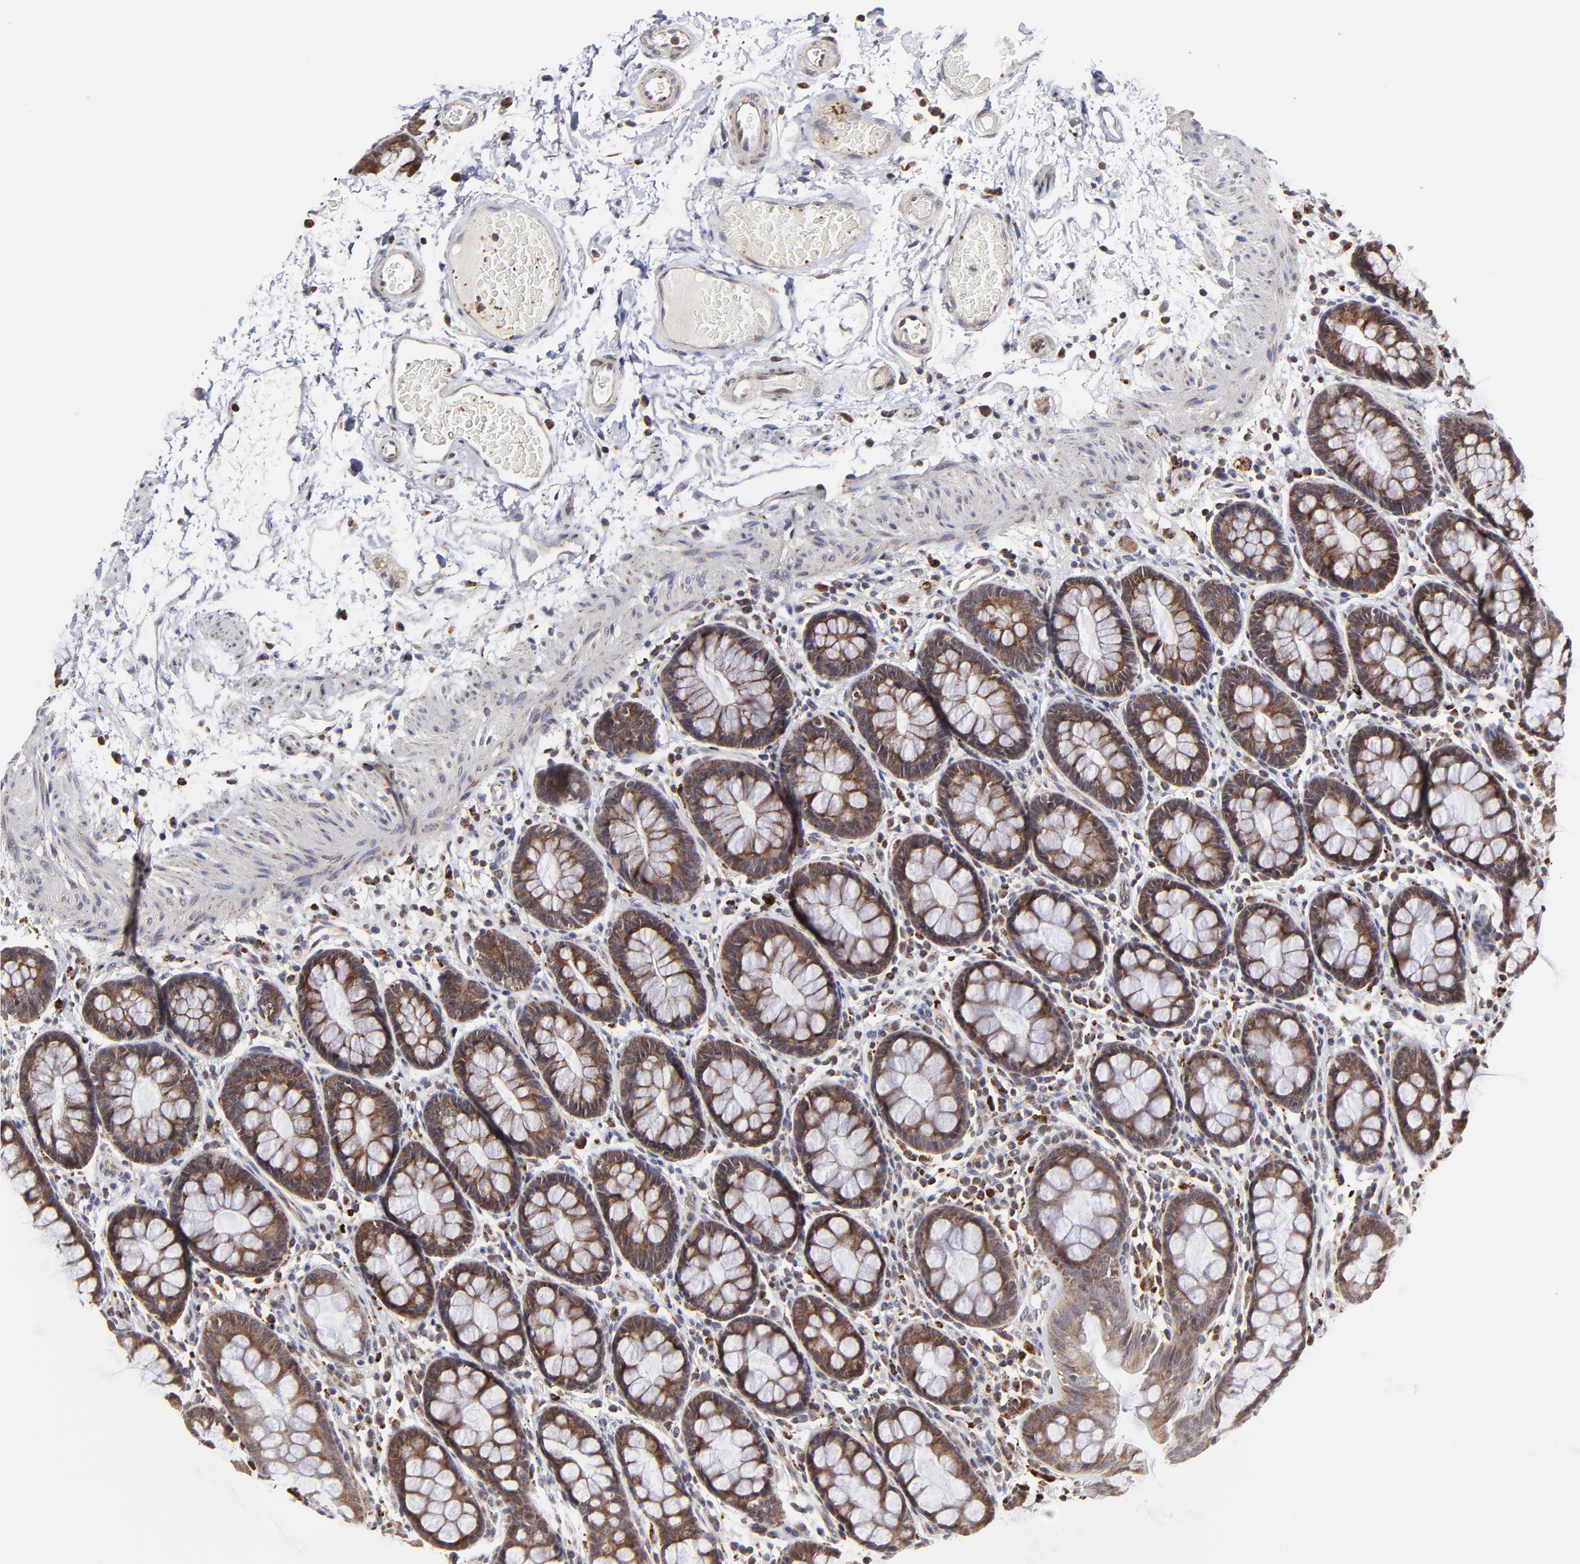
{"staining": {"intensity": "moderate", "quantity": ">75%", "location": "cytoplasmic/membranous"}, "tissue": "rectum", "cell_type": "Glandular cells", "image_type": "normal", "snomed": [{"axis": "morphology", "description": "Normal tissue, NOS"}, {"axis": "topography", "description": "Rectum"}], "caption": "An image of human rectum stained for a protein exhibits moderate cytoplasmic/membranous brown staining in glandular cells. (IHC, brightfield microscopy, high magnification).", "gene": "MAP2K7", "patient": {"sex": "male", "age": 92}}